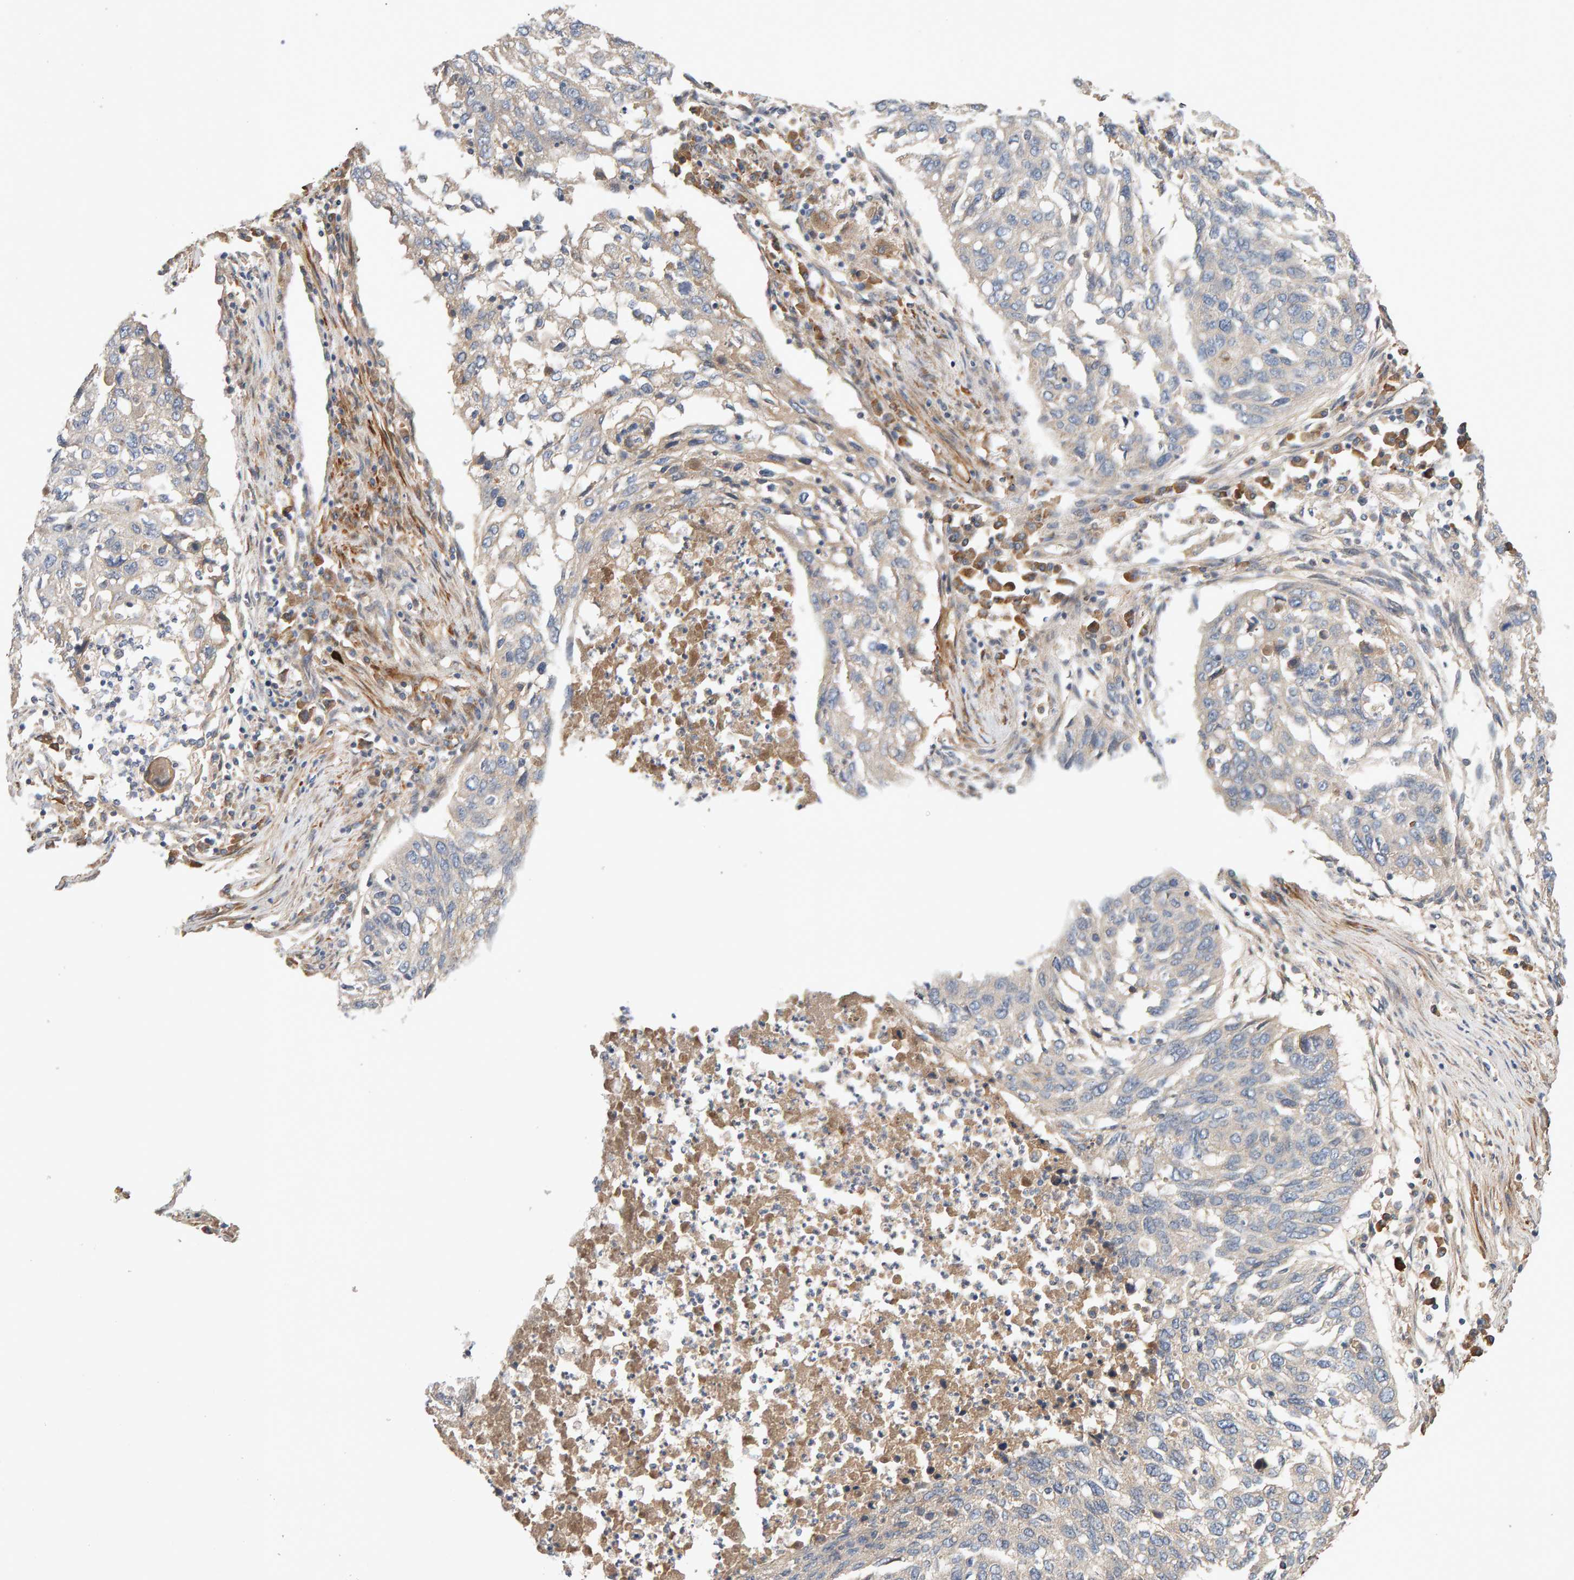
{"staining": {"intensity": "negative", "quantity": "none", "location": "none"}, "tissue": "lung cancer", "cell_type": "Tumor cells", "image_type": "cancer", "snomed": [{"axis": "morphology", "description": "Squamous cell carcinoma, NOS"}, {"axis": "topography", "description": "Lung"}], "caption": "This is an IHC image of lung squamous cell carcinoma. There is no staining in tumor cells.", "gene": "RNF19A", "patient": {"sex": "female", "age": 63}}